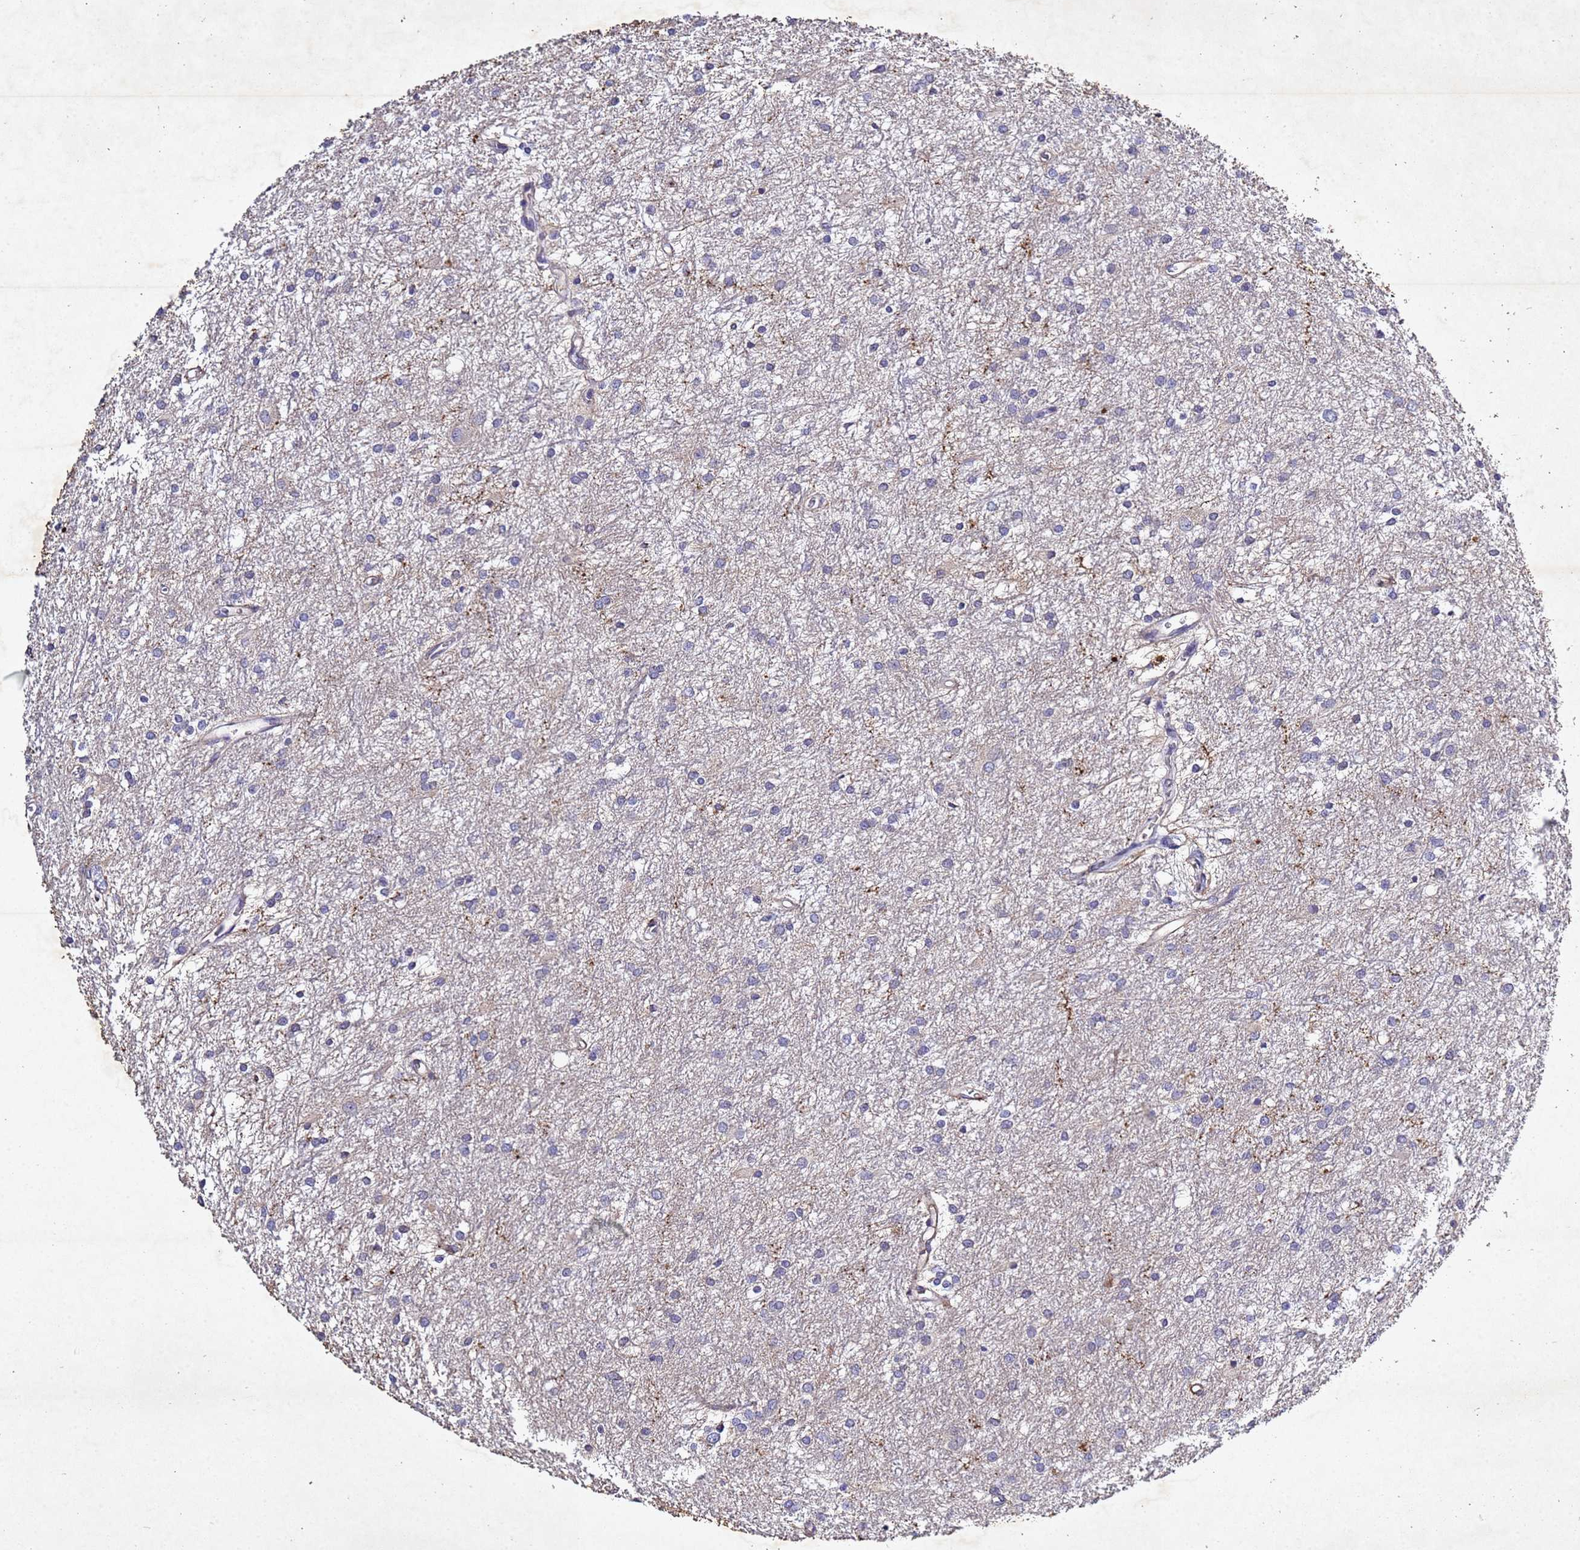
{"staining": {"intensity": "negative", "quantity": "none", "location": "none"}, "tissue": "glioma", "cell_type": "Tumor cells", "image_type": "cancer", "snomed": [{"axis": "morphology", "description": "Glioma, malignant, High grade"}, {"axis": "topography", "description": "Brain"}], "caption": "An image of glioma stained for a protein displays no brown staining in tumor cells.", "gene": "SV2B", "patient": {"sex": "female", "age": 50}}